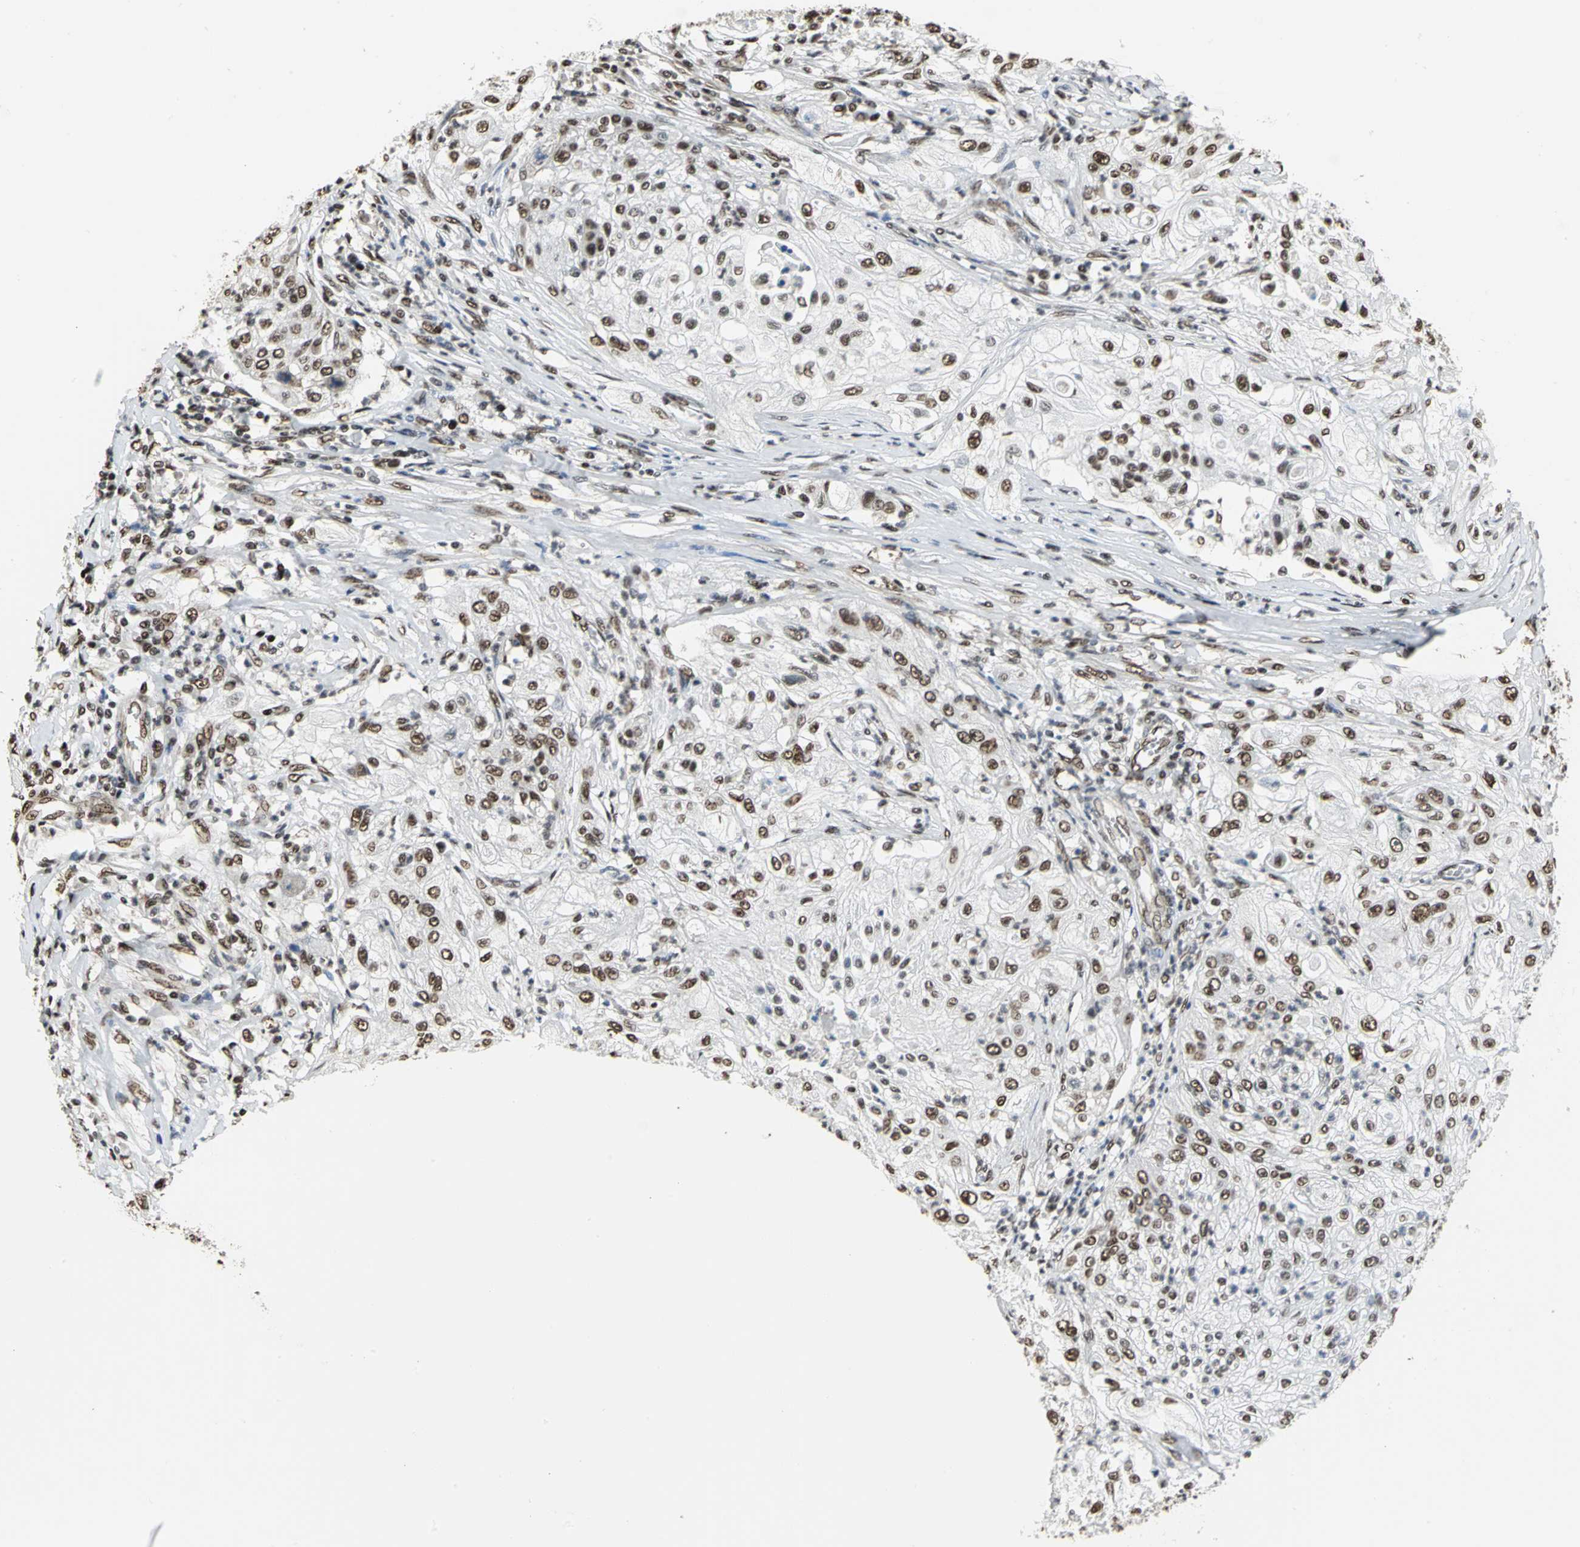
{"staining": {"intensity": "strong", "quantity": ">75%", "location": "nuclear"}, "tissue": "lung cancer", "cell_type": "Tumor cells", "image_type": "cancer", "snomed": [{"axis": "morphology", "description": "Inflammation, NOS"}, {"axis": "morphology", "description": "Squamous cell carcinoma, NOS"}, {"axis": "topography", "description": "Lymph node"}, {"axis": "topography", "description": "Soft tissue"}, {"axis": "topography", "description": "Lung"}], "caption": "Protein expression by immunohistochemistry (IHC) reveals strong nuclear staining in approximately >75% of tumor cells in lung cancer.", "gene": "CCDC88C", "patient": {"sex": "male", "age": 66}}